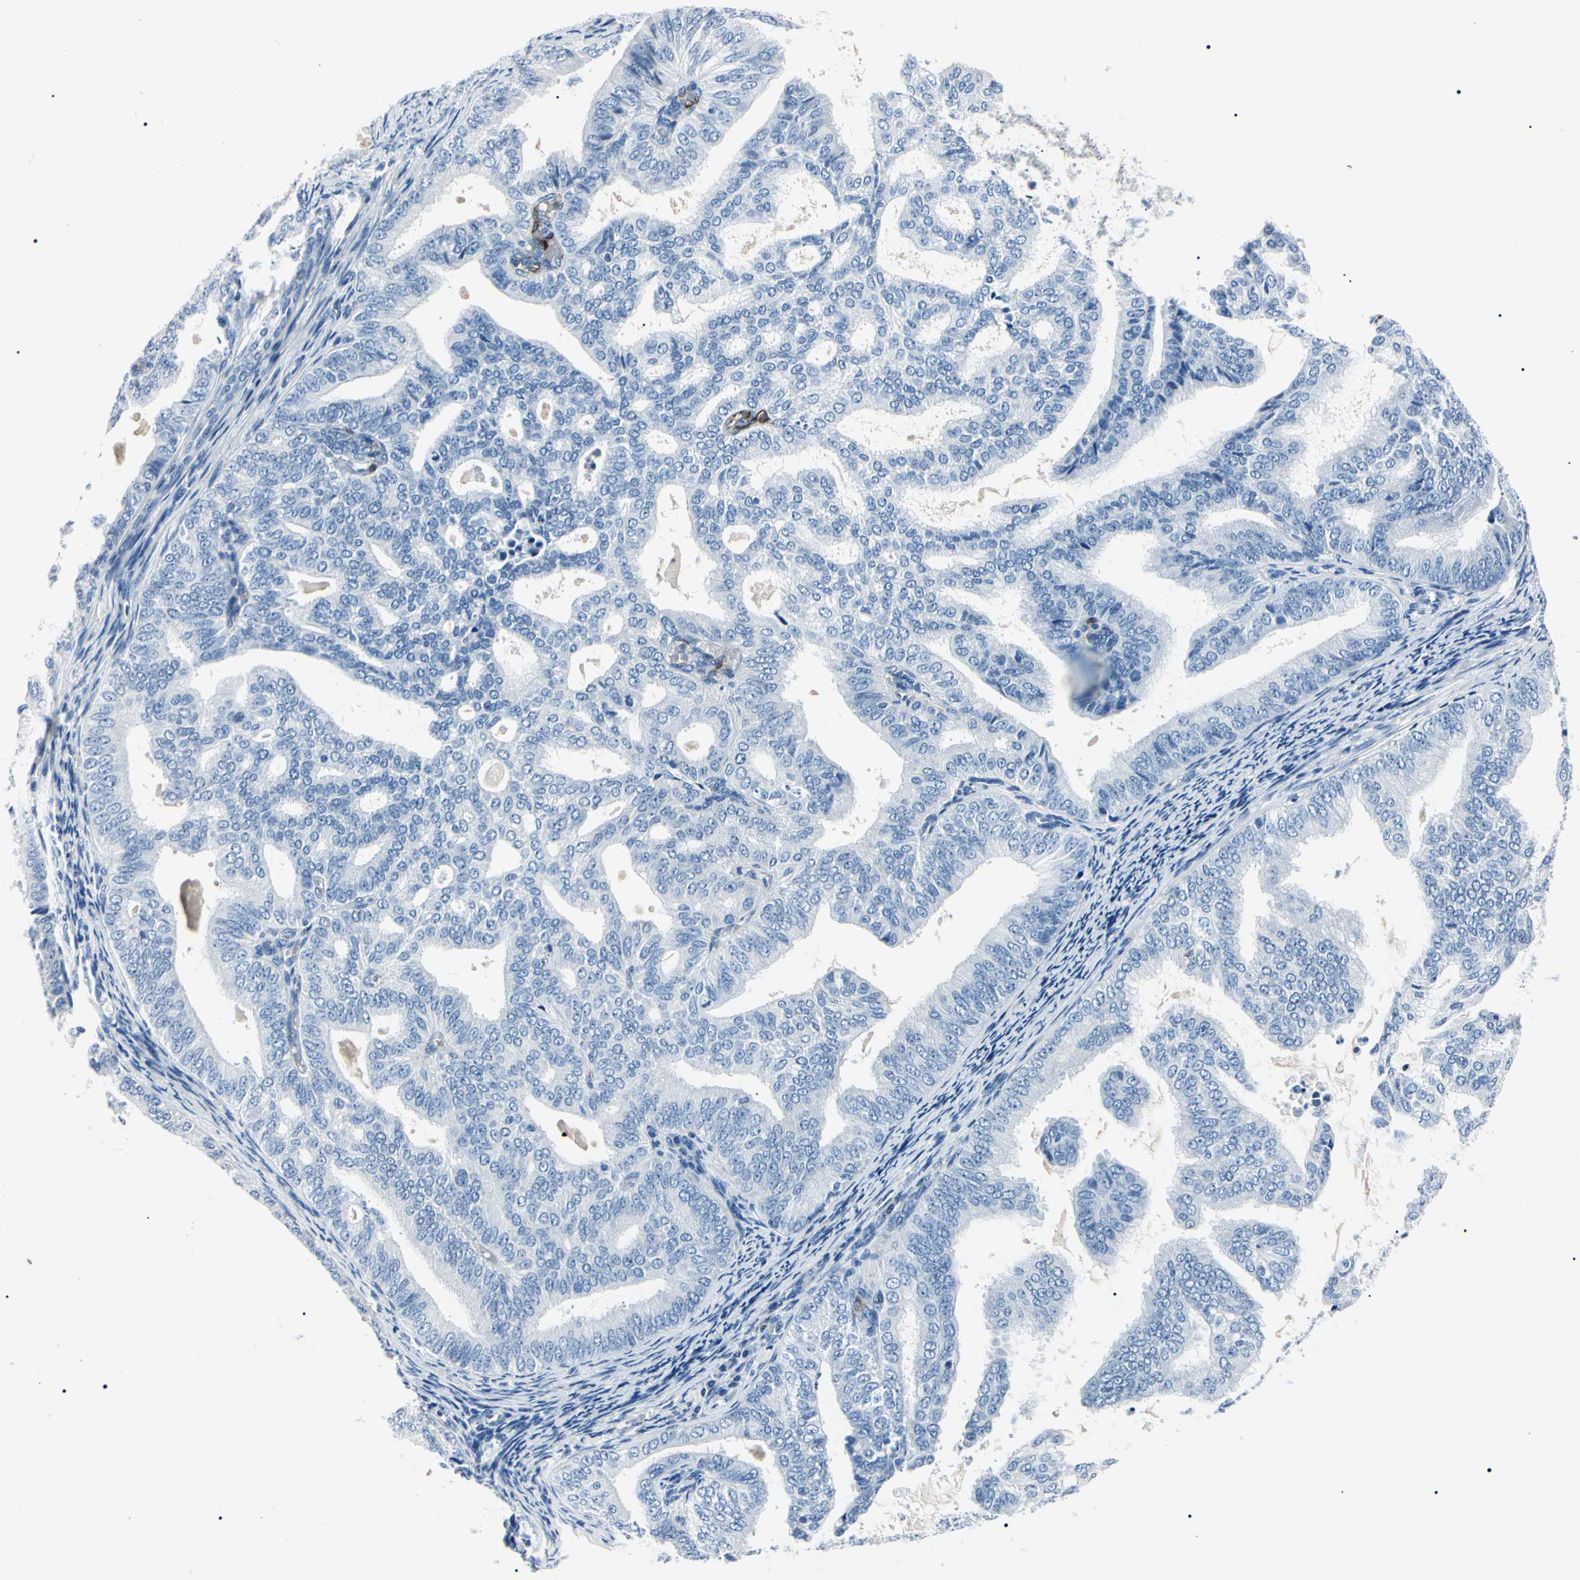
{"staining": {"intensity": "negative", "quantity": "none", "location": "none"}, "tissue": "endometrial cancer", "cell_type": "Tumor cells", "image_type": "cancer", "snomed": [{"axis": "morphology", "description": "Adenocarcinoma, NOS"}, {"axis": "topography", "description": "Endometrium"}], "caption": "Immunohistochemistry (IHC) of human endometrial cancer displays no positivity in tumor cells.", "gene": "CA2", "patient": {"sex": "female", "age": 58}}